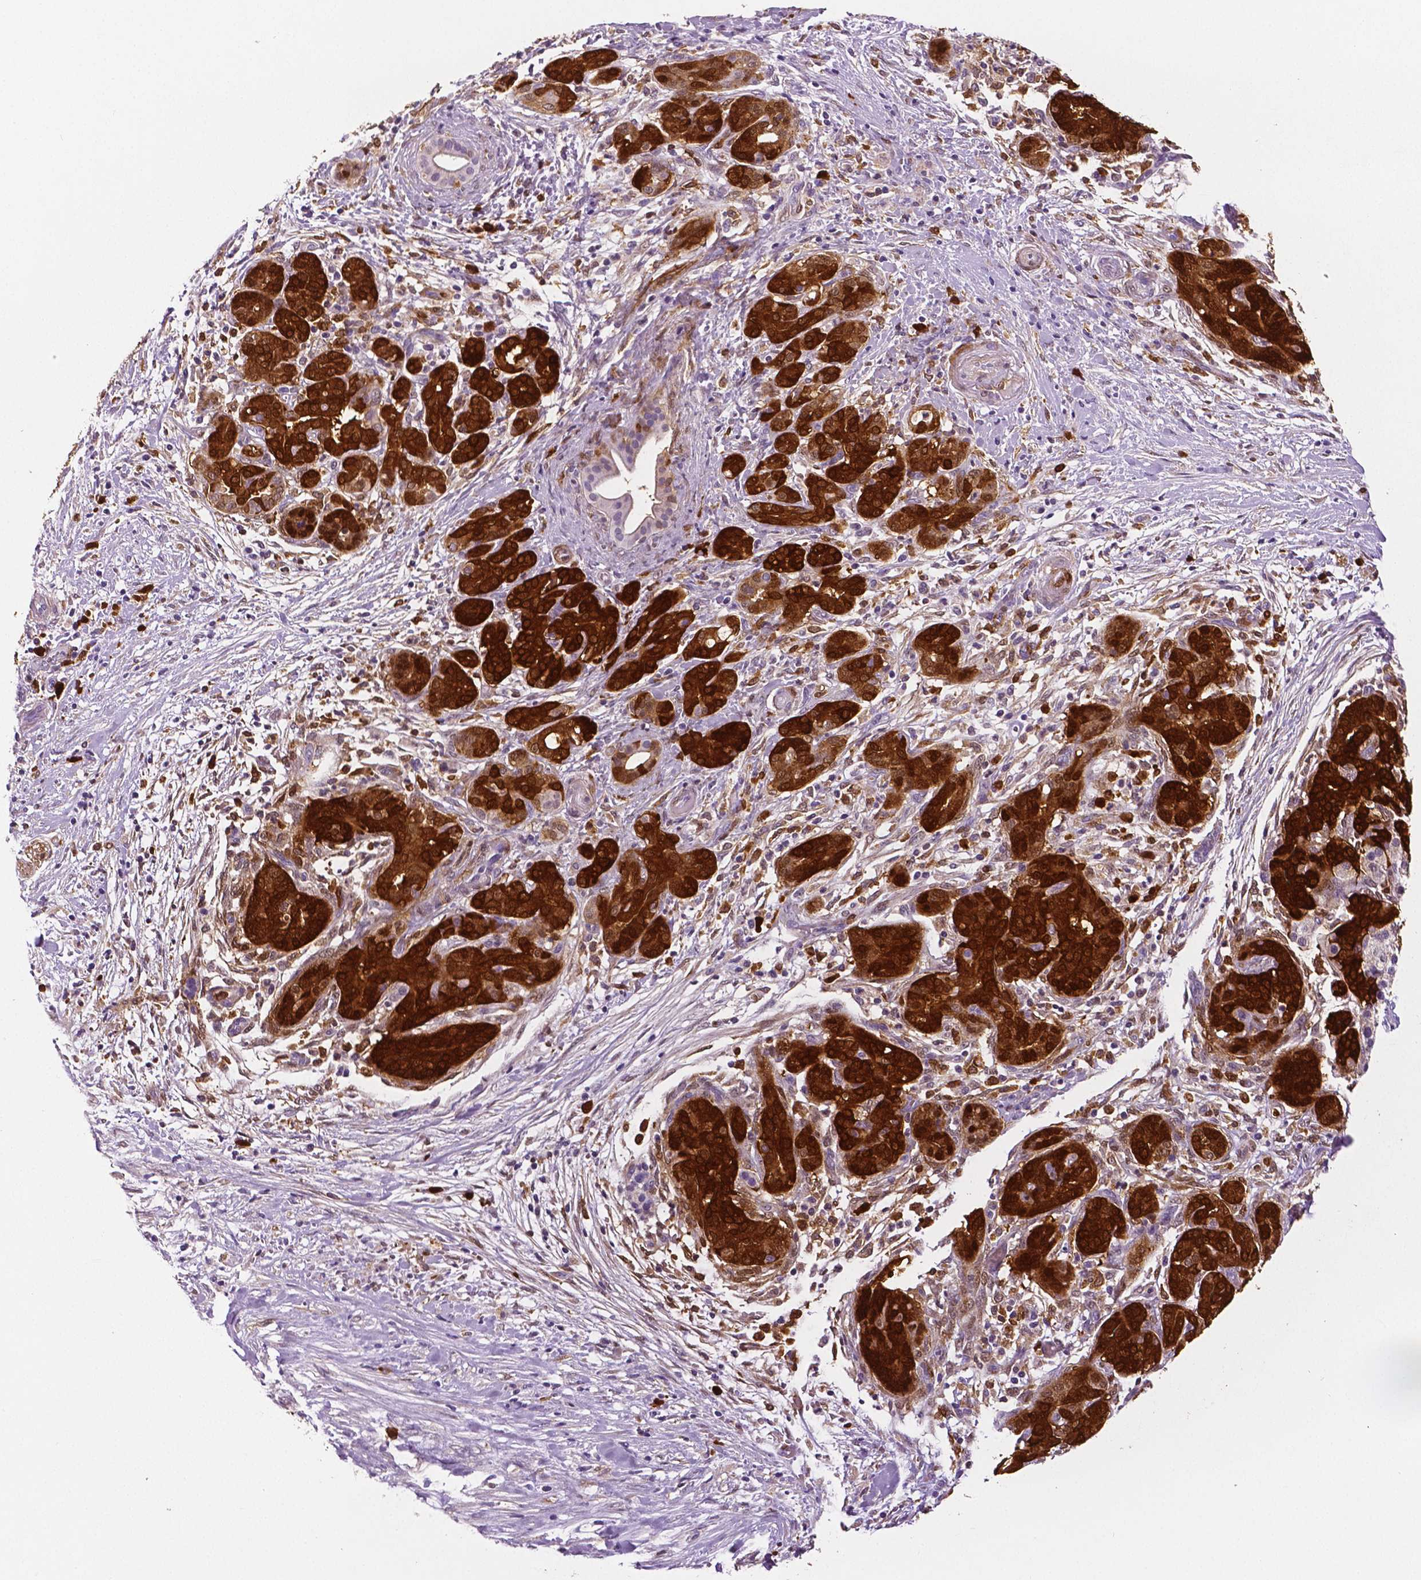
{"staining": {"intensity": "strong", "quantity": ">75%", "location": "cytoplasmic/membranous"}, "tissue": "pancreatic cancer", "cell_type": "Tumor cells", "image_type": "cancer", "snomed": [{"axis": "morphology", "description": "Adenocarcinoma, NOS"}, {"axis": "topography", "description": "Pancreas"}], "caption": "High-power microscopy captured an IHC histopathology image of pancreatic adenocarcinoma, revealing strong cytoplasmic/membranous positivity in approximately >75% of tumor cells. The staining was performed using DAB (3,3'-diaminobenzidine) to visualize the protein expression in brown, while the nuclei were stained in blue with hematoxylin (Magnification: 20x).", "gene": "PHGDH", "patient": {"sex": "male", "age": 44}}